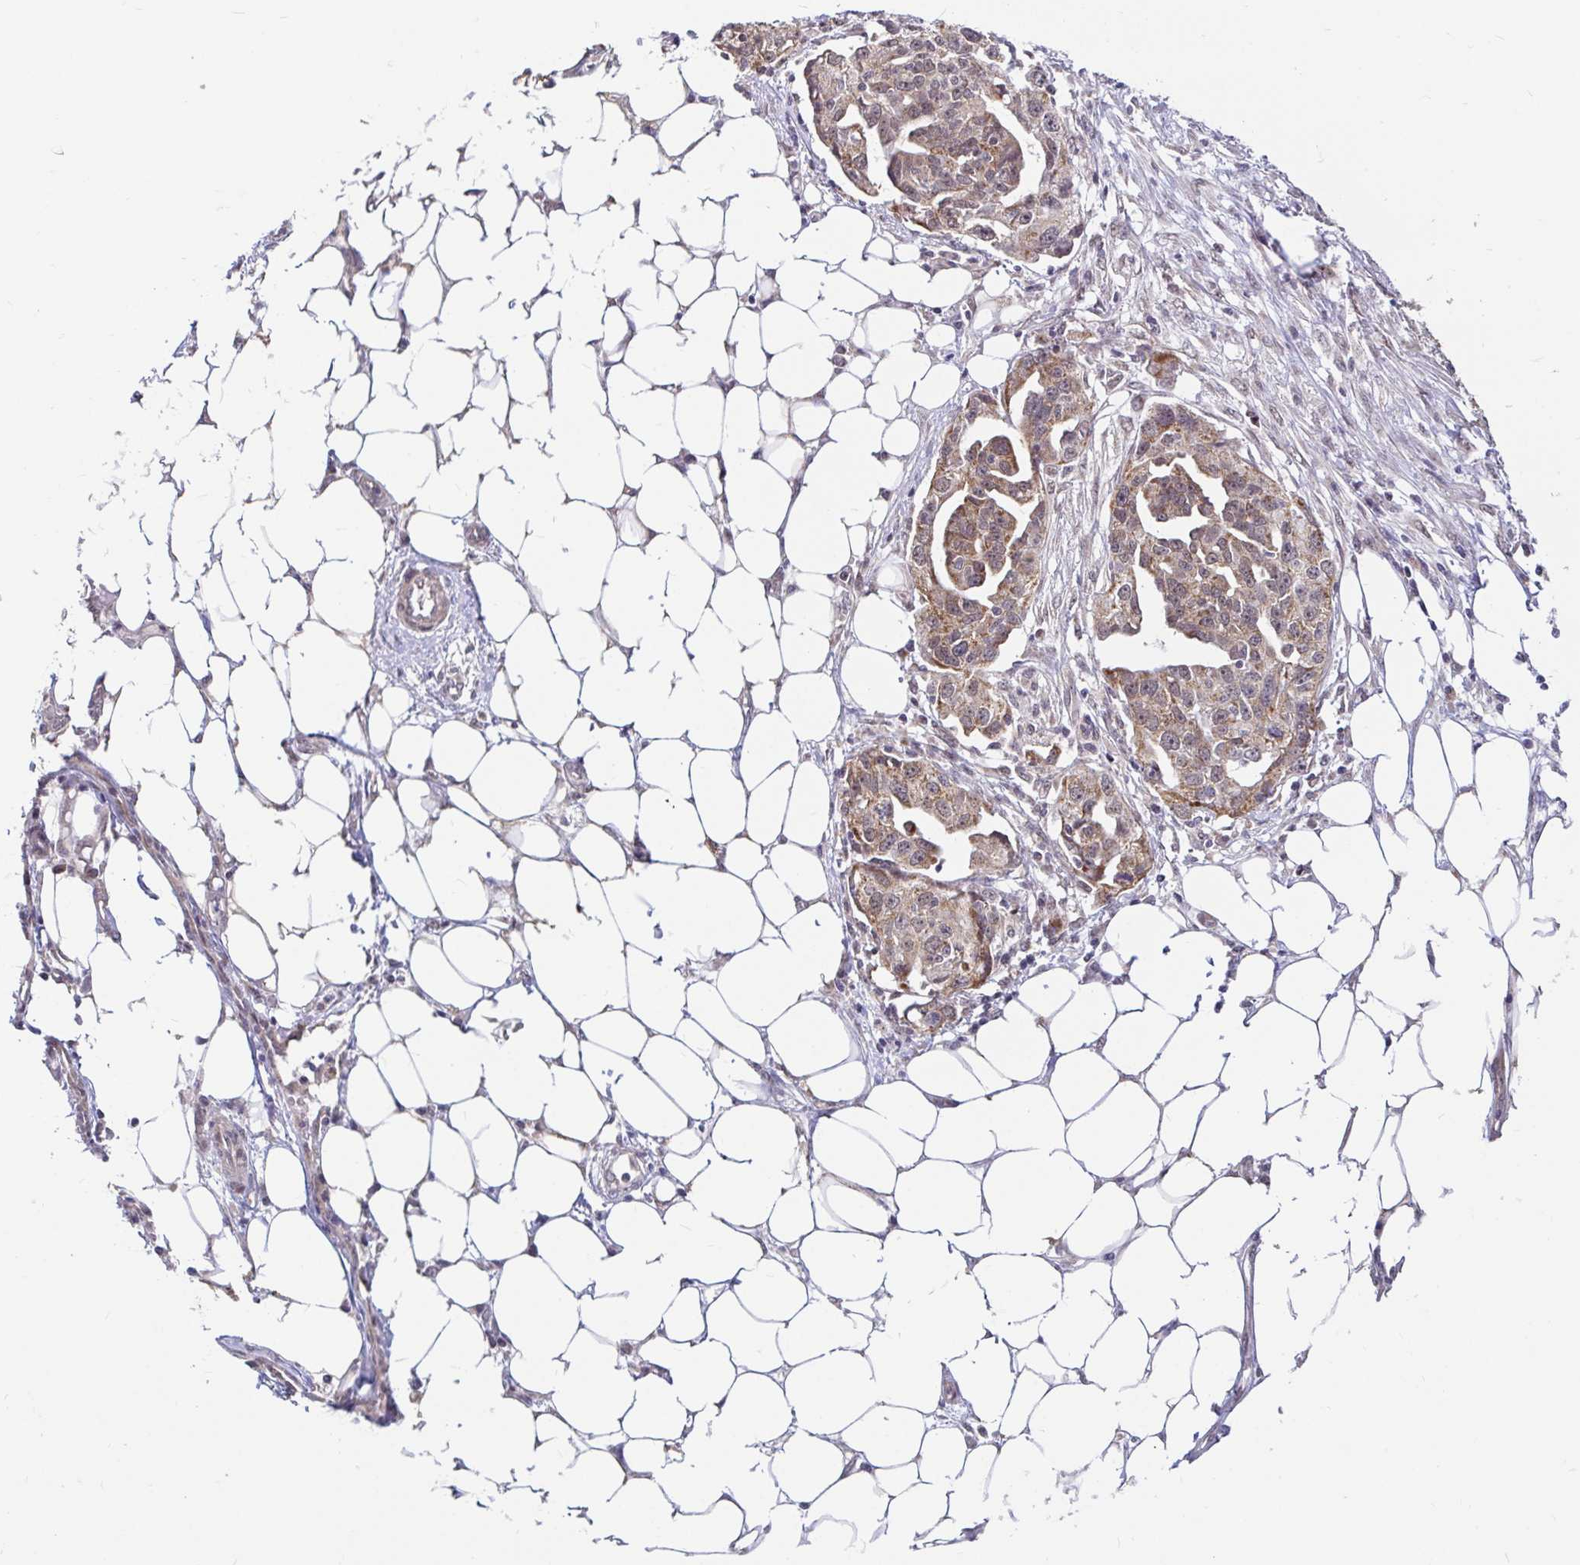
{"staining": {"intensity": "weak", "quantity": ">75%", "location": "cytoplasmic/membranous"}, "tissue": "ovarian cancer", "cell_type": "Tumor cells", "image_type": "cancer", "snomed": [{"axis": "morphology", "description": "Carcinoma, endometroid"}, {"axis": "morphology", "description": "Cystadenocarcinoma, serous, NOS"}, {"axis": "topography", "description": "Ovary"}], "caption": "IHC staining of ovarian endometroid carcinoma, which exhibits low levels of weak cytoplasmic/membranous staining in approximately >75% of tumor cells indicating weak cytoplasmic/membranous protein positivity. The staining was performed using DAB (brown) for protein detection and nuclei were counterstained in hematoxylin (blue).", "gene": "TIMM50", "patient": {"sex": "female", "age": 45}}